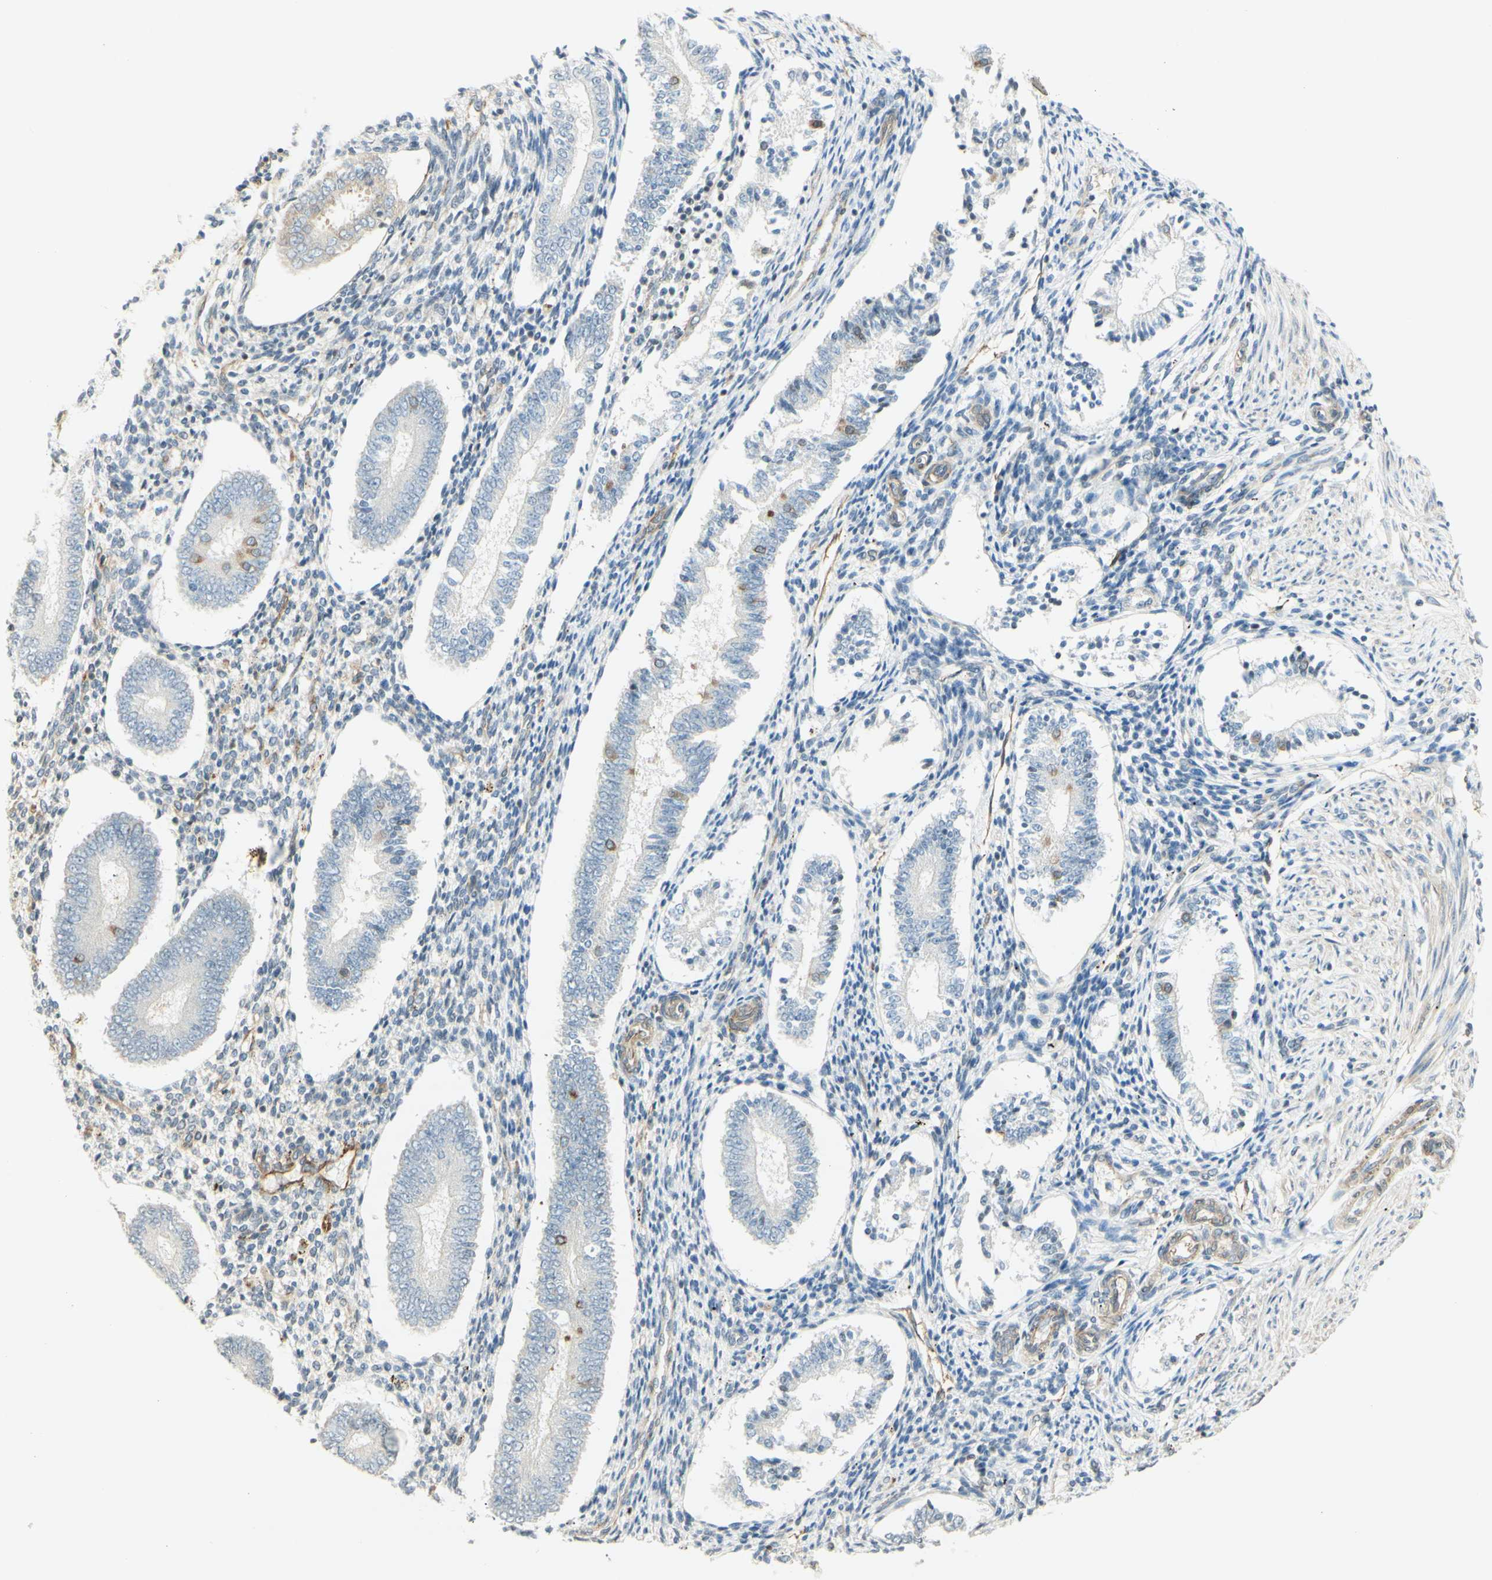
{"staining": {"intensity": "negative", "quantity": "none", "location": "none"}, "tissue": "endometrium", "cell_type": "Cells in endometrial stroma", "image_type": "normal", "snomed": [{"axis": "morphology", "description": "Normal tissue, NOS"}, {"axis": "topography", "description": "Endometrium"}], "caption": "A high-resolution histopathology image shows IHC staining of benign endometrium, which displays no significant positivity in cells in endometrial stroma.", "gene": "MAP1B", "patient": {"sex": "female", "age": 42}}